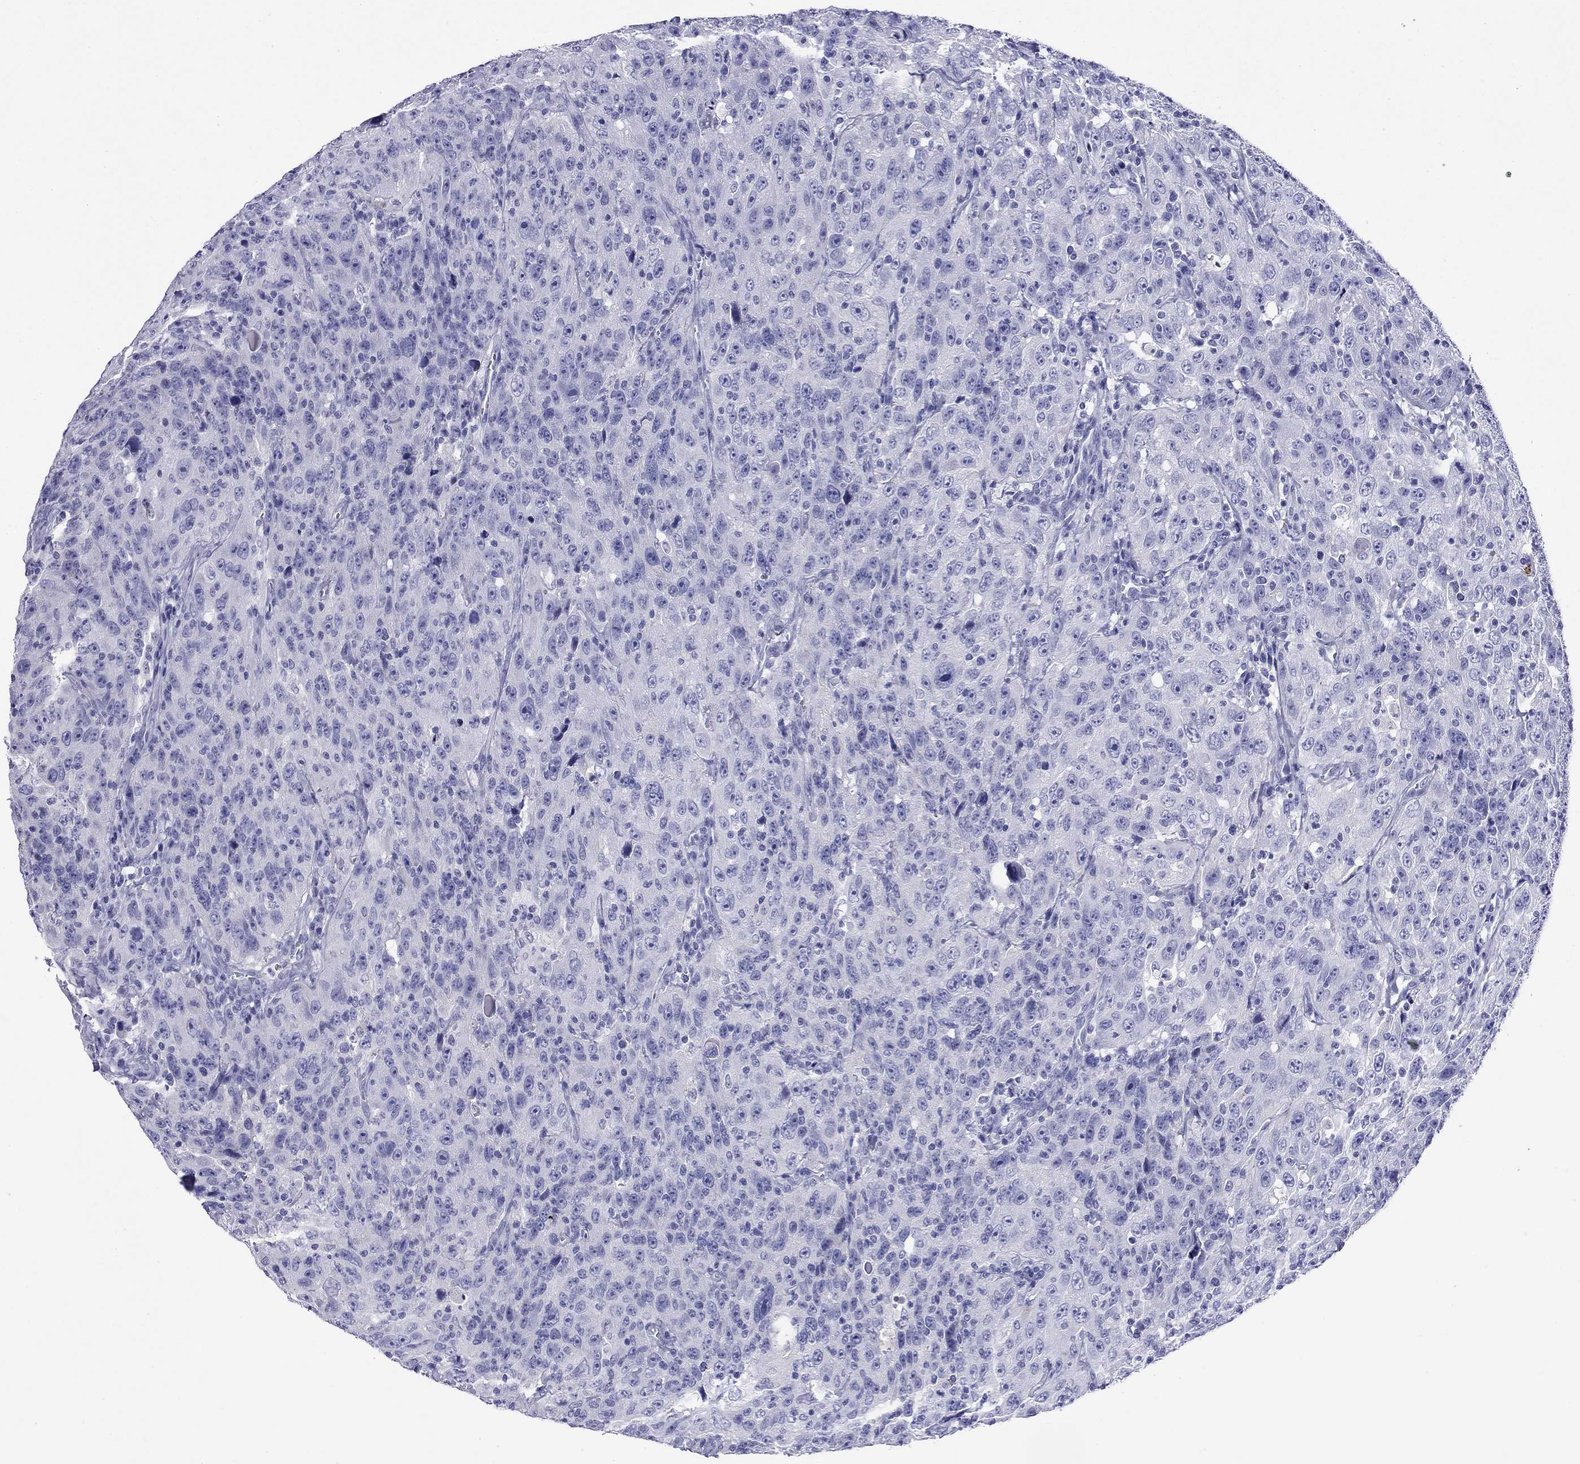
{"staining": {"intensity": "negative", "quantity": "none", "location": "none"}, "tissue": "urothelial cancer", "cell_type": "Tumor cells", "image_type": "cancer", "snomed": [{"axis": "morphology", "description": "Urothelial carcinoma, NOS"}, {"axis": "morphology", "description": "Urothelial carcinoma, High grade"}, {"axis": "topography", "description": "Urinary bladder"}], "caption": "This is an immunohistochemistry photomicrograph of human urothelial carcinoma (high-grade). There is no expression in tumor cells.", "gene": "FIGLA", "patient": {"sex": "female", "age": 73}}